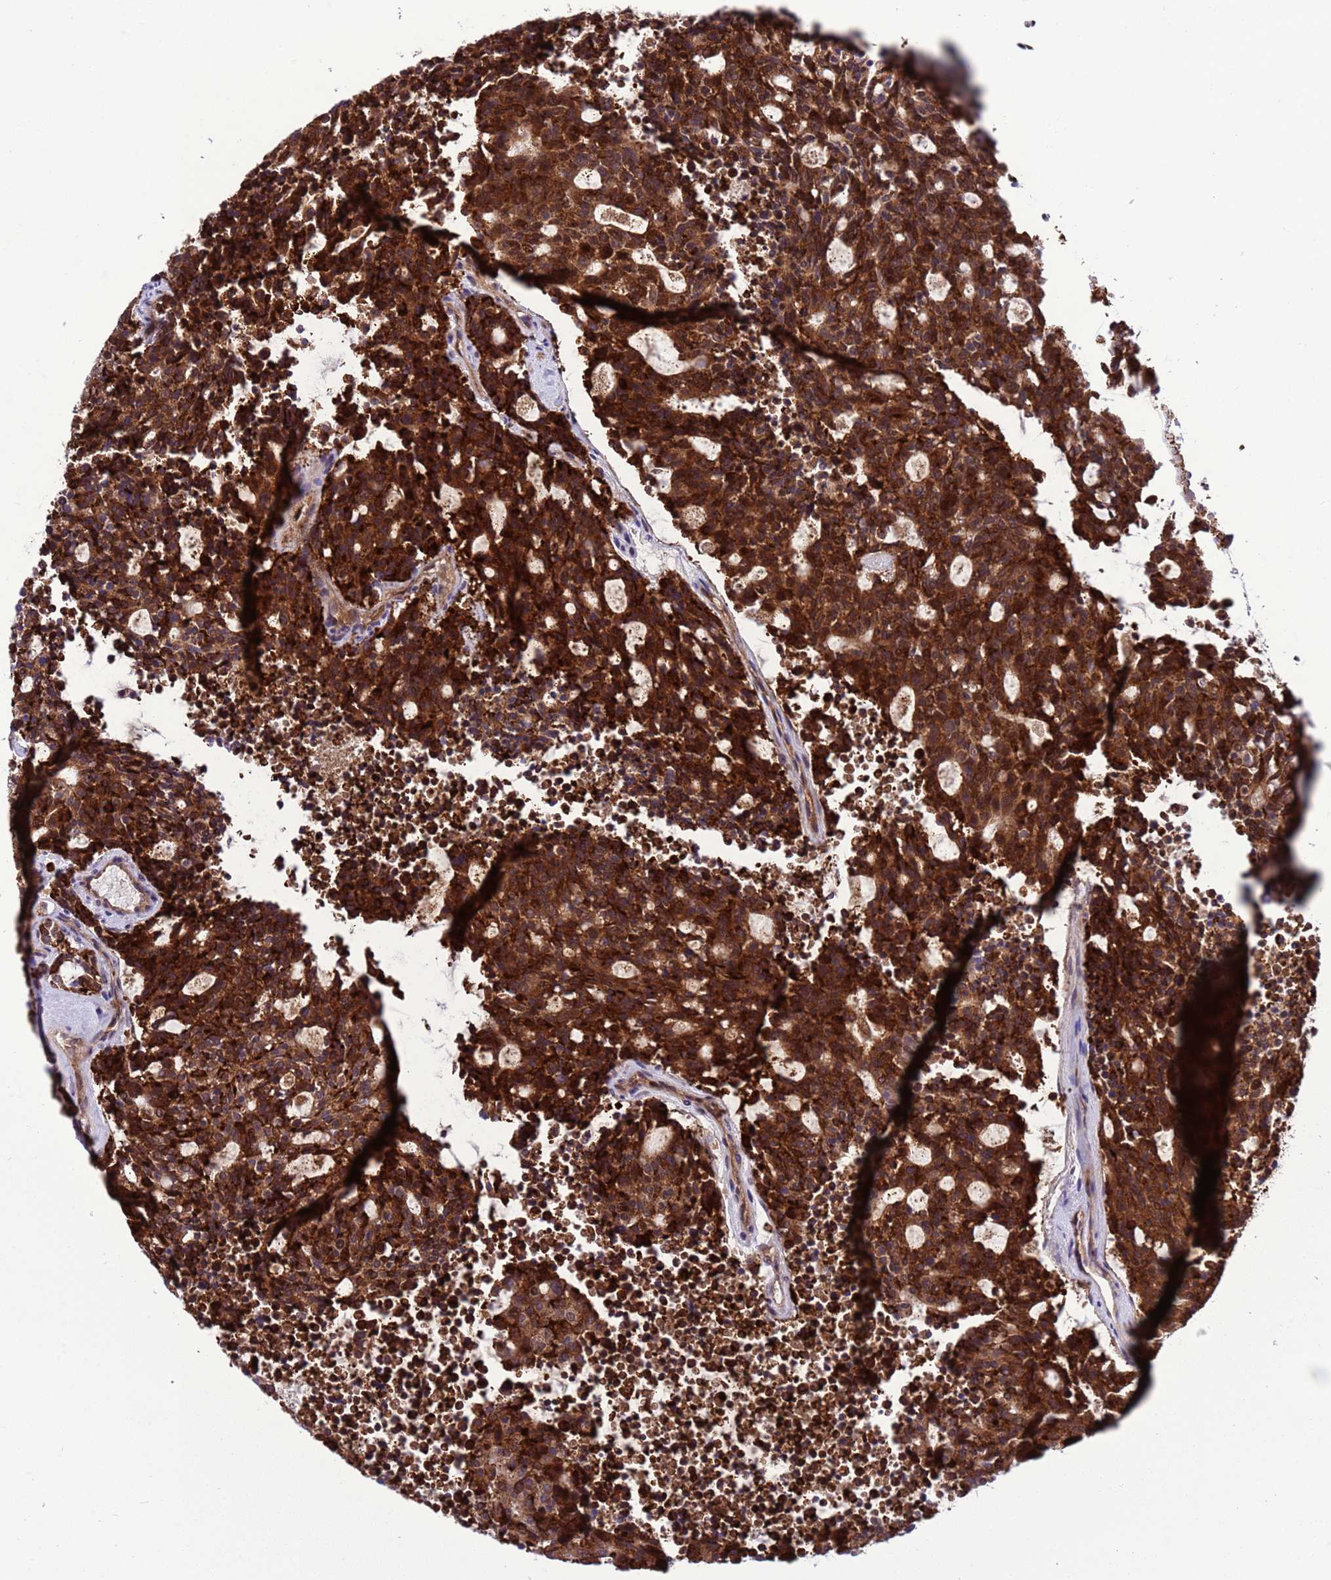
{"staining": {"intensity": "strong", "quantity": ">75%", "location": "cytoplasmic/membranous"}, "tissue": "carcinoid", "cell_type": "Tumor cells", "image_type": "cancer", "snomed": [{"axis": "morphology", "description": "Carcinoid, malignant, NOS"}, {"axis": "topography", "description": "Pancreas"}], "caption": "Immunohistochemical staining of human carcinoid (malignant) shows high levels of strong cytoplasmic/membranous expression in about >75% of tumor cells.", "gene": "RASD1", "patient": {"sex": "female", "age": 54}}